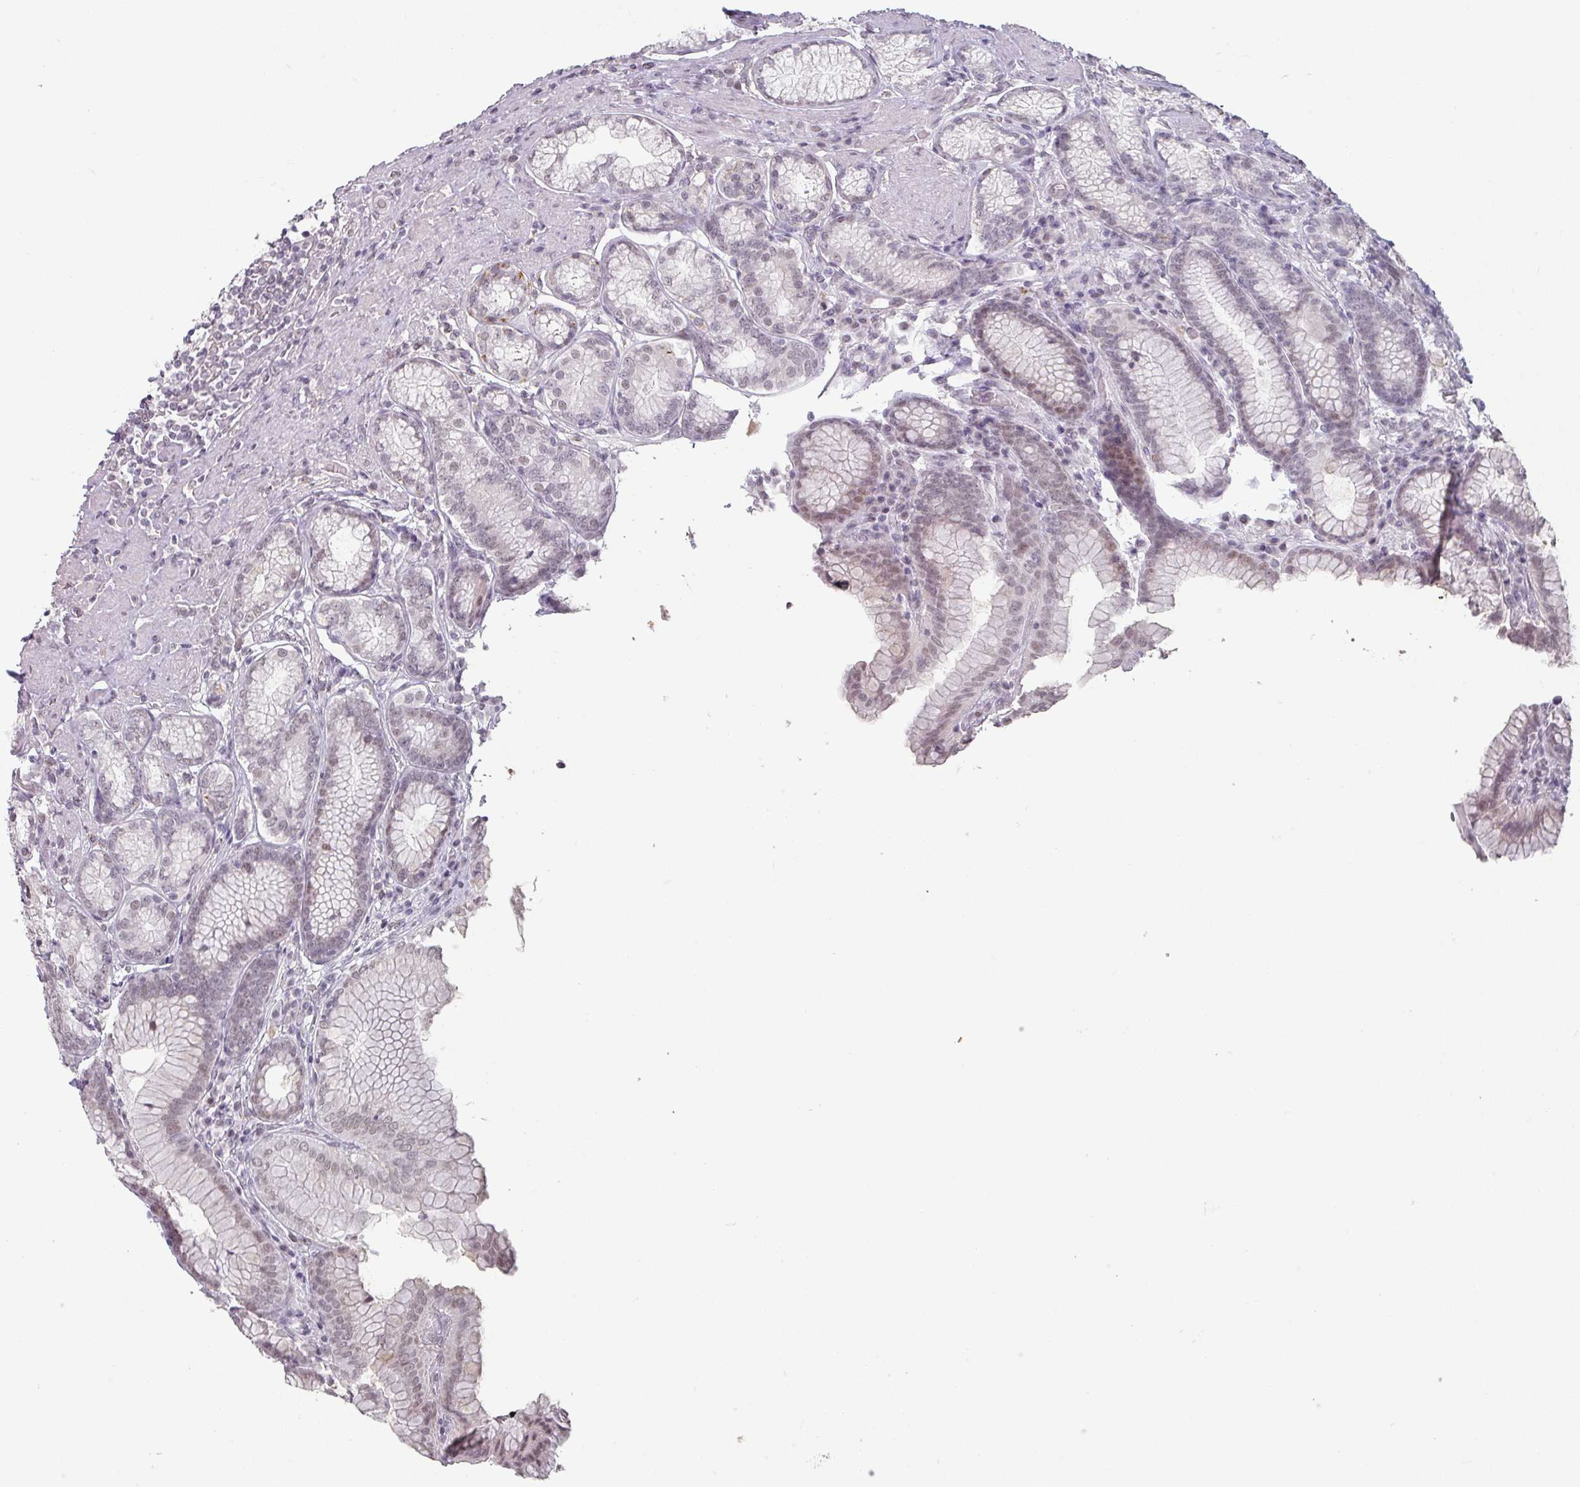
{"staining": {"intensity": "weak", "quantity": "<25%", "location": "nuclear"}, "tissue": "stomach", "cell_type": "Glandular cells", "image_type": "normal", "snomed": [{"axis": "morphology", "description": "Normal tissue, NOS"}, {"axis": "topography", "description": "Stomach, upper"}, {"axis": "topography", "description": "Stomach, lower"}], "caption": "This histopathology image is of benign stomach stained with immunohistochemistry to label a protein in brown with the nuclei are counter-stained blue. There is no positivity in glandular cells.", "gene": "SPRR1A", "patient": {"sex": "female", "age": 76}}